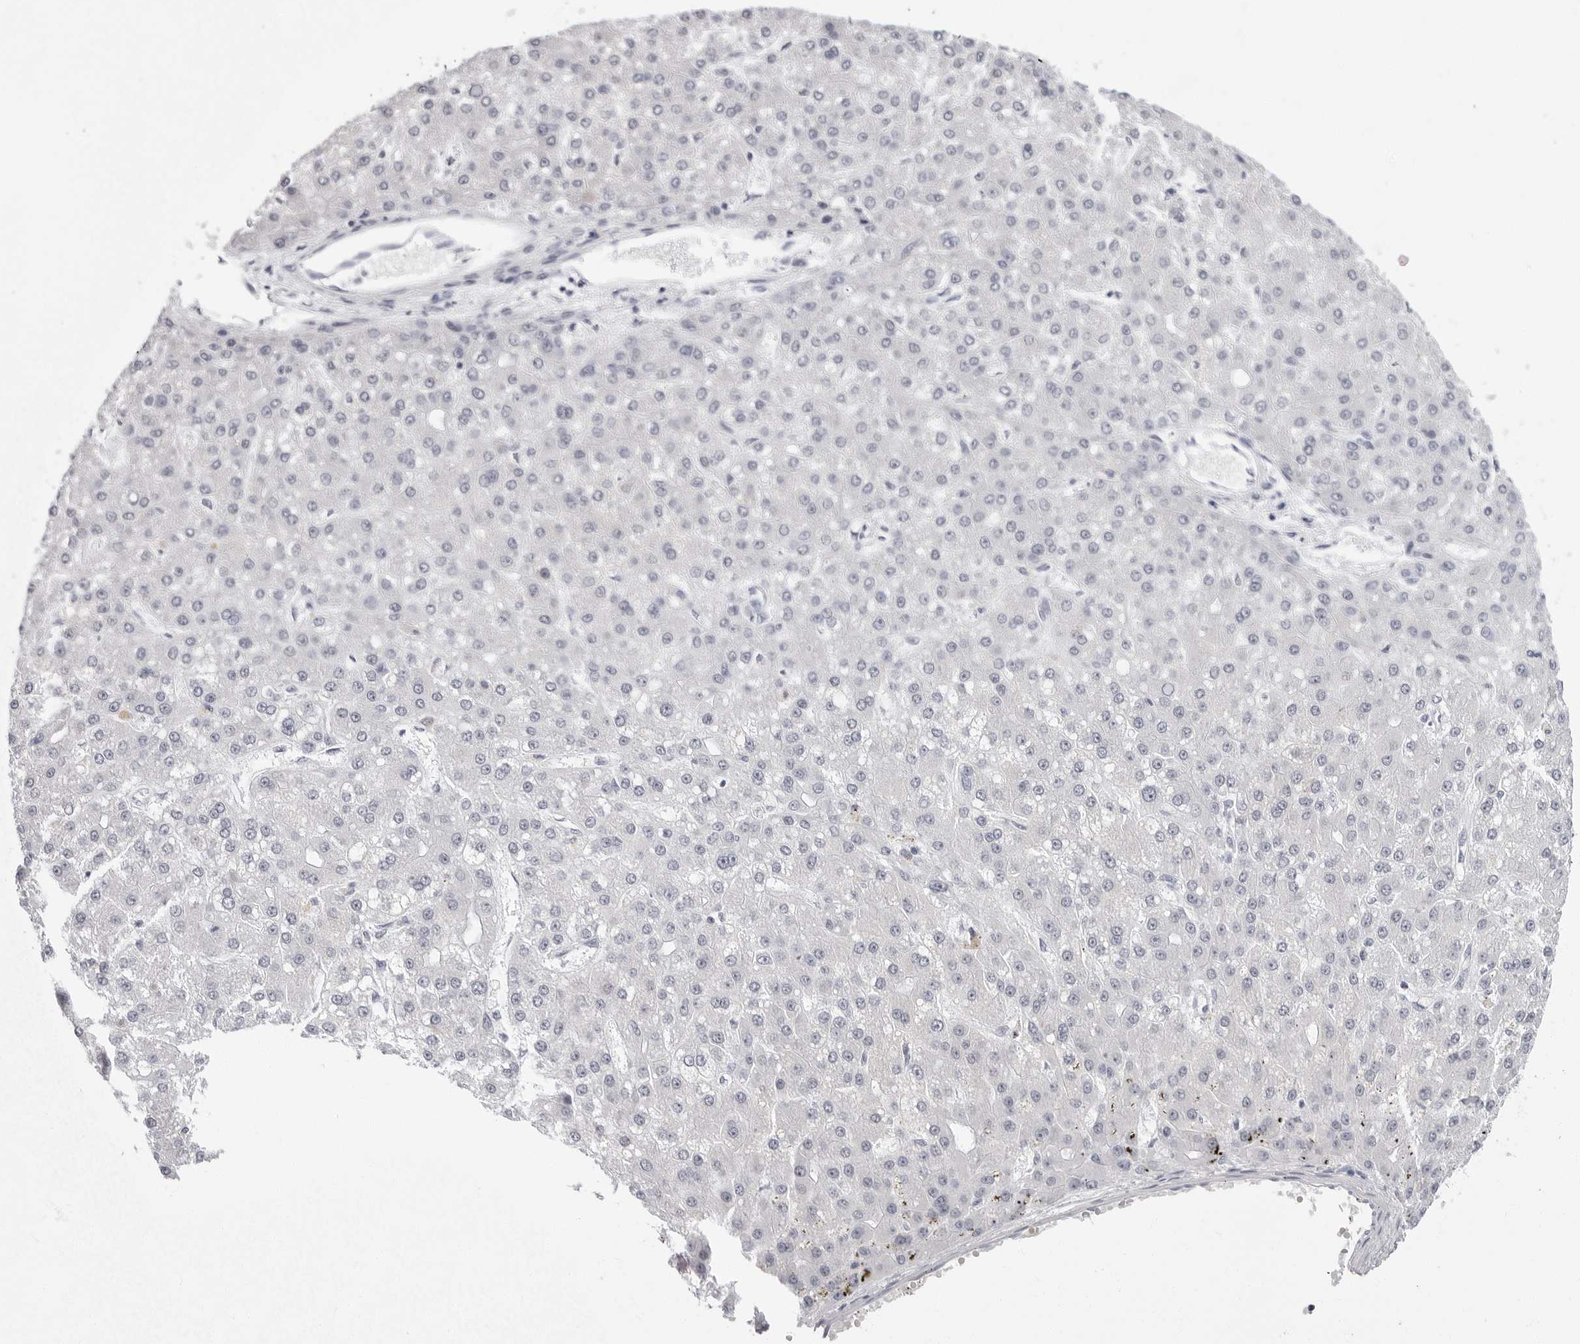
{"staining": {"intensity": "negative", "quantity": "none", "location": "none"}, "tissue": "liver cancer", "cell_type": "Tumor cells", "image_type": "cancer", "snomed": [{"axis": "morphology", "description": "Carcinoma, Hepatocellular, NOS"}, {"axis": "topography", "description": "Liver"}], "caption": "Hepatocellular carcinoma (liver) was stained to show a protein in brown. There is no significant staining in tumor cells. (DAB immunohistochemistry with hematoxylin counter stain).", "gene": "VEZF1", "patient": {"sex": "male", "age": 67}}